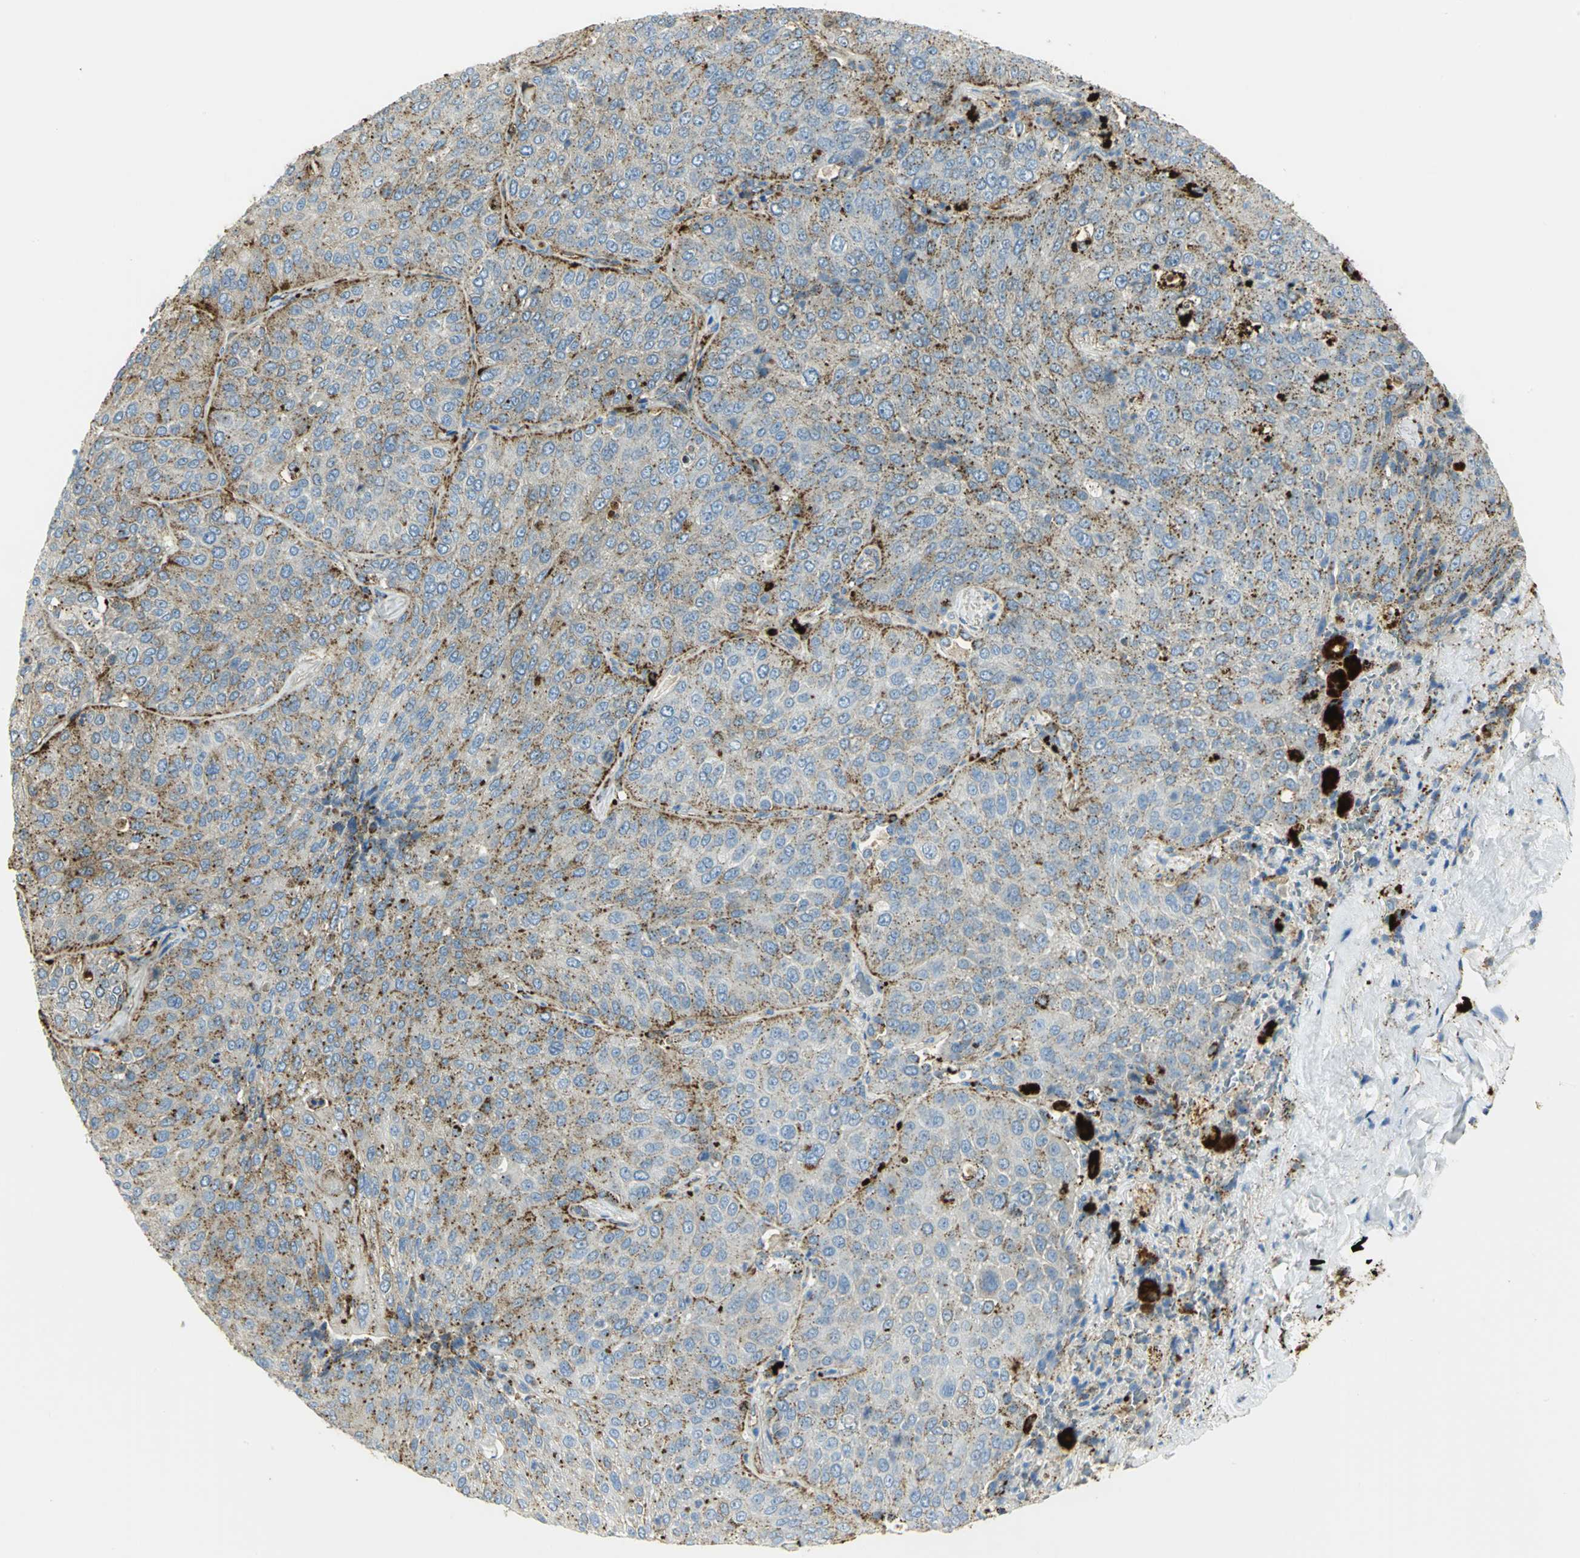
{"staining": {"intensity": "moderate", "quantity": "25%-75%", "location": "cytoplasmic/membranous"}, "tissue": "lung cancer", "cell_type": "Tumor cells", "image_type": "cancer", "snomed": [{"axis": "morphology", "description": "Squamous cell carcinoma, NOS"}, {"axis": "topography", "description": "Lung"}], "caption": "Lung squamous cell carcinoma stained with a protein marker shows moderate staining in tumor cells.", "gene": "ARSA", "patient": {"sex": "male", "age": 54}}